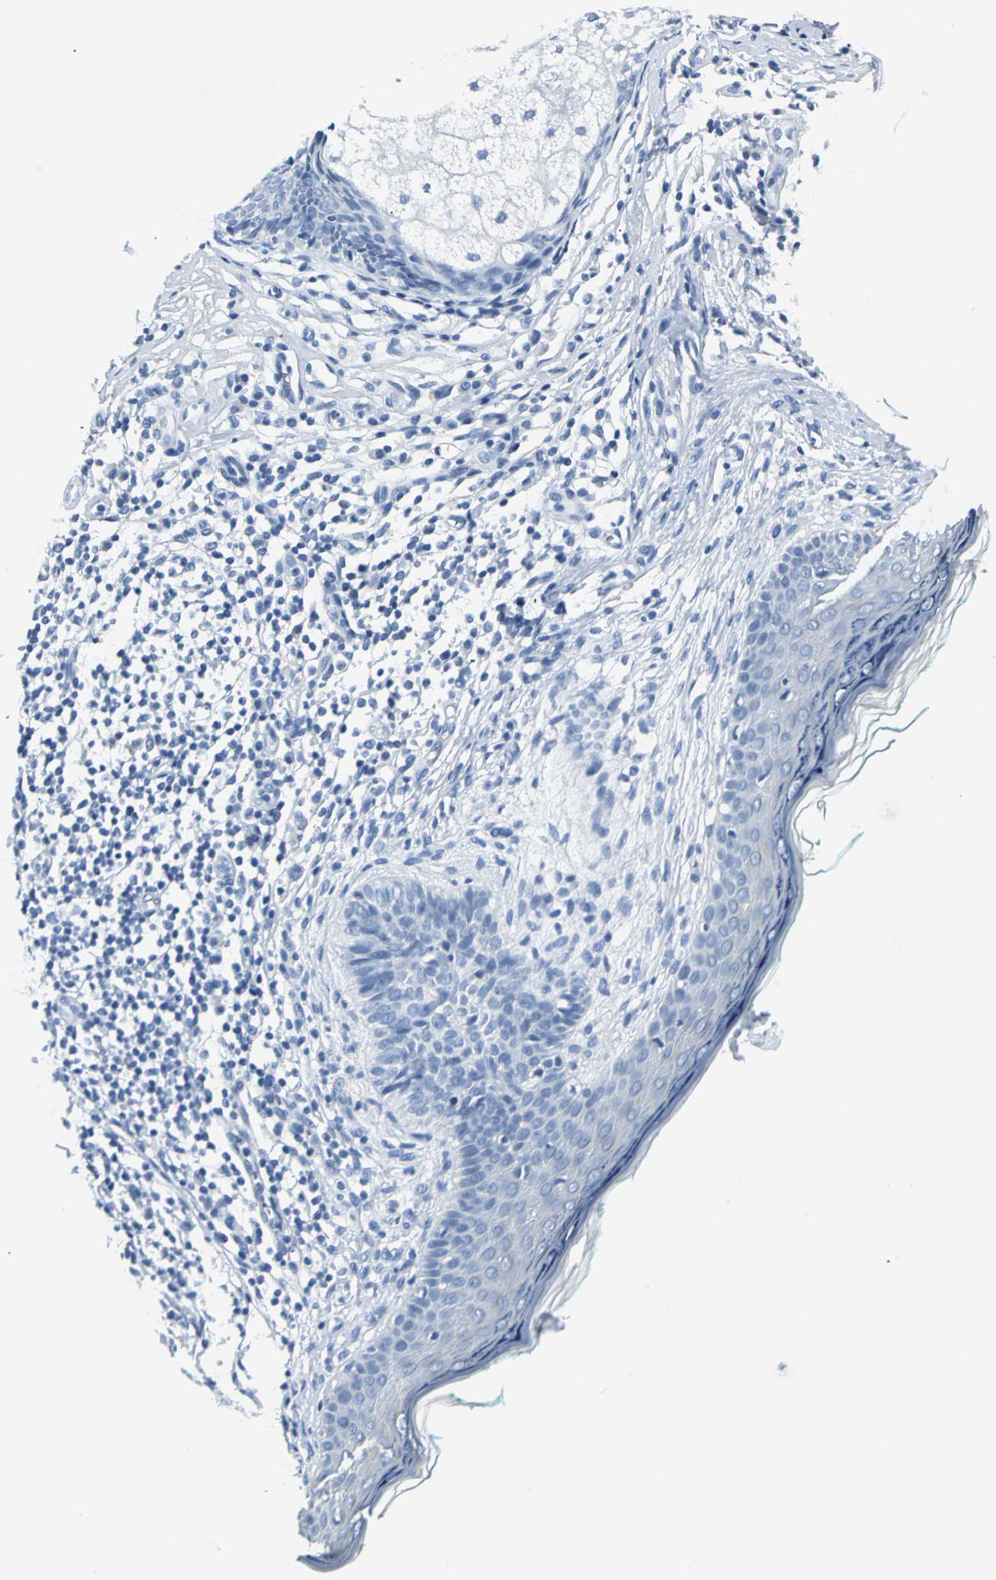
{"staining": {"intensity": "negative", "quantity": "none", "location": "none"}, "tissue": "skin cancer", "cell_type": "Tumor cells", "image_type": "cancer", "snomed": [{"axis": "morphology", "description": "Normal tissue, NOS"}, {"axis": "morphology", "description": "Basal cell carcinoma"}, {"axis": "topography", "description": "Skin"}], "caption": "Tumor cells are negative for protein expression in human skin basal cell carcinoma.", "gene": "RIPOR1", "patient": {"sex": "male", "age": 76}}